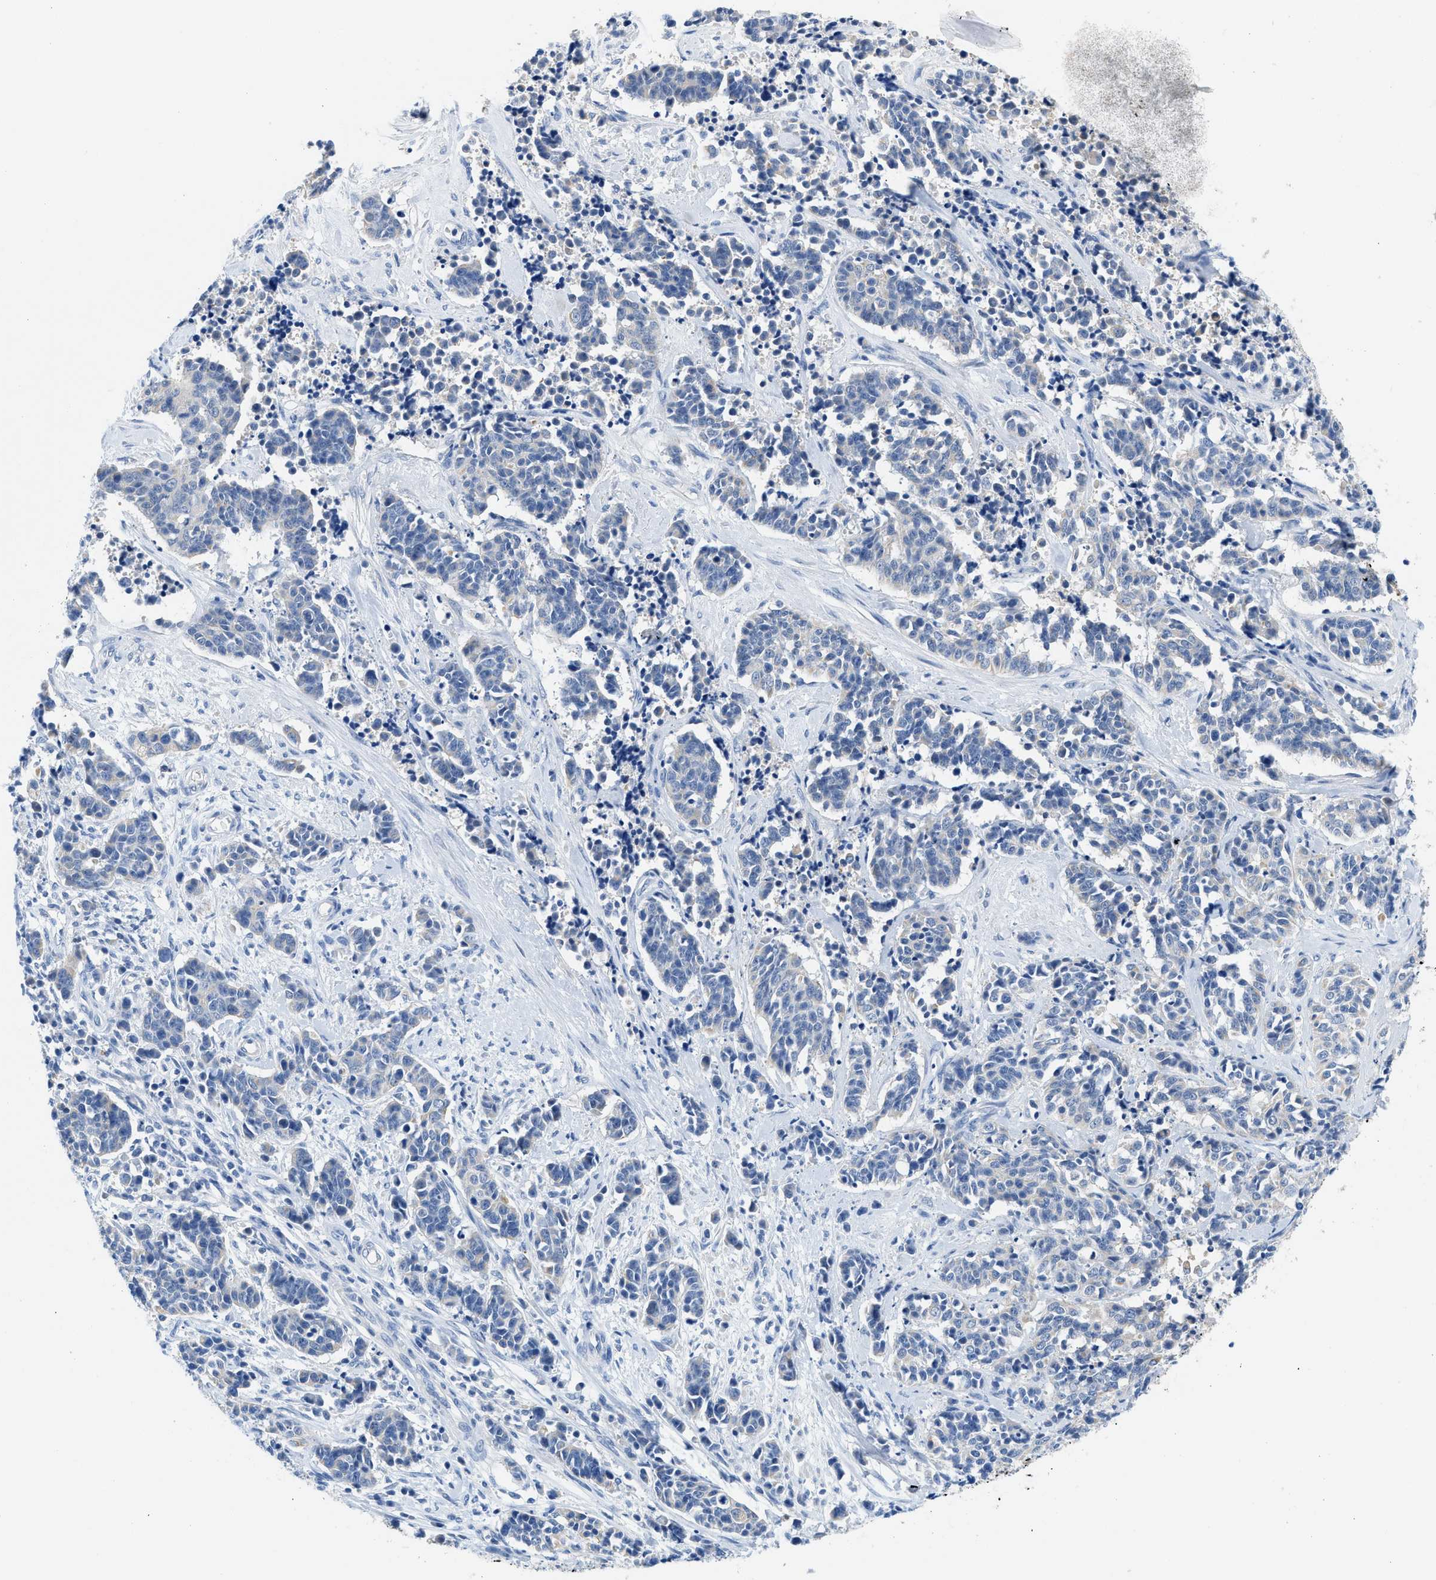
{"staining": {"intensity": "negative", "quantity": "none", "location": "none"}, "tissue": "cervical cancer", "cell_type": "Tumor cells", "image_type": "cancer", "snomed": [{"axis": "morphology", "description": "Squamous cell carcinoma, NOS"}, {"axis": "topography", "description": "Cervix"}], "caption": "Immunohistochemistry (IHC) of human cervical squamous cell carcinoma demonstrates no expression in tumor cells. (DAB immunohistochemistry (IHC), high magnification).", "gene": "BPGM", "patient": {"sex": "female", "age": 35}}